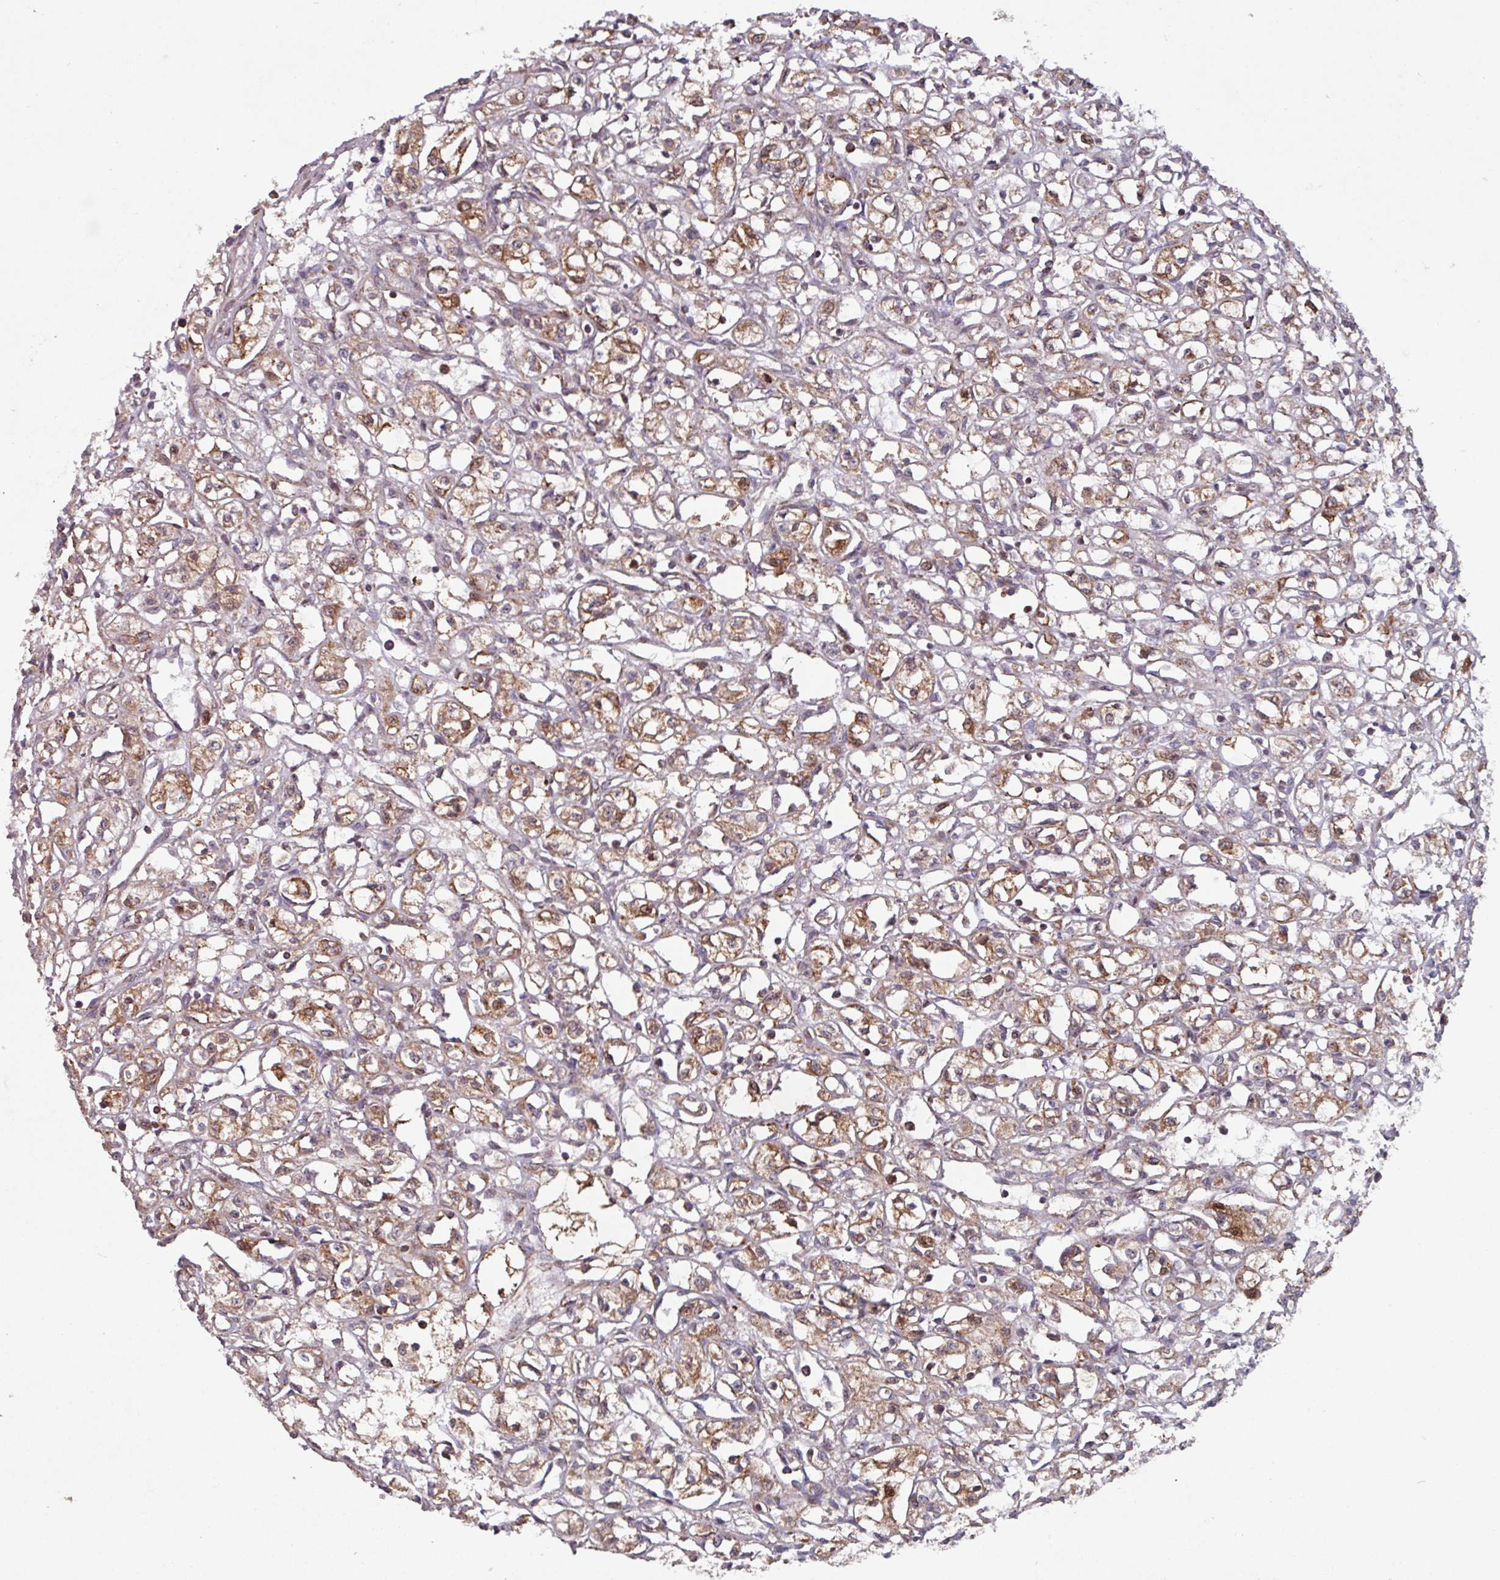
{"staining": {"intensity": "moderate", "quantity": ">75%", "location": "cytoplasmic/membranous"}, "tissue": "renal cancer", "cell_type": "Tumor cells", "image_type": "cancer", "snomed": [{"axis": "morphology", "description": "Adenocarcinoma, NOS"}, {"axis": "topography", "description": "Kidney"}], "caption": "The histopathology image shows staining of renal cancer, revealing moderate cytoplasmic/membranous protein positivity (brown color) within tumor cells.", "gene": "COX7C", "patient": {"sex": "male", "age": 56}}